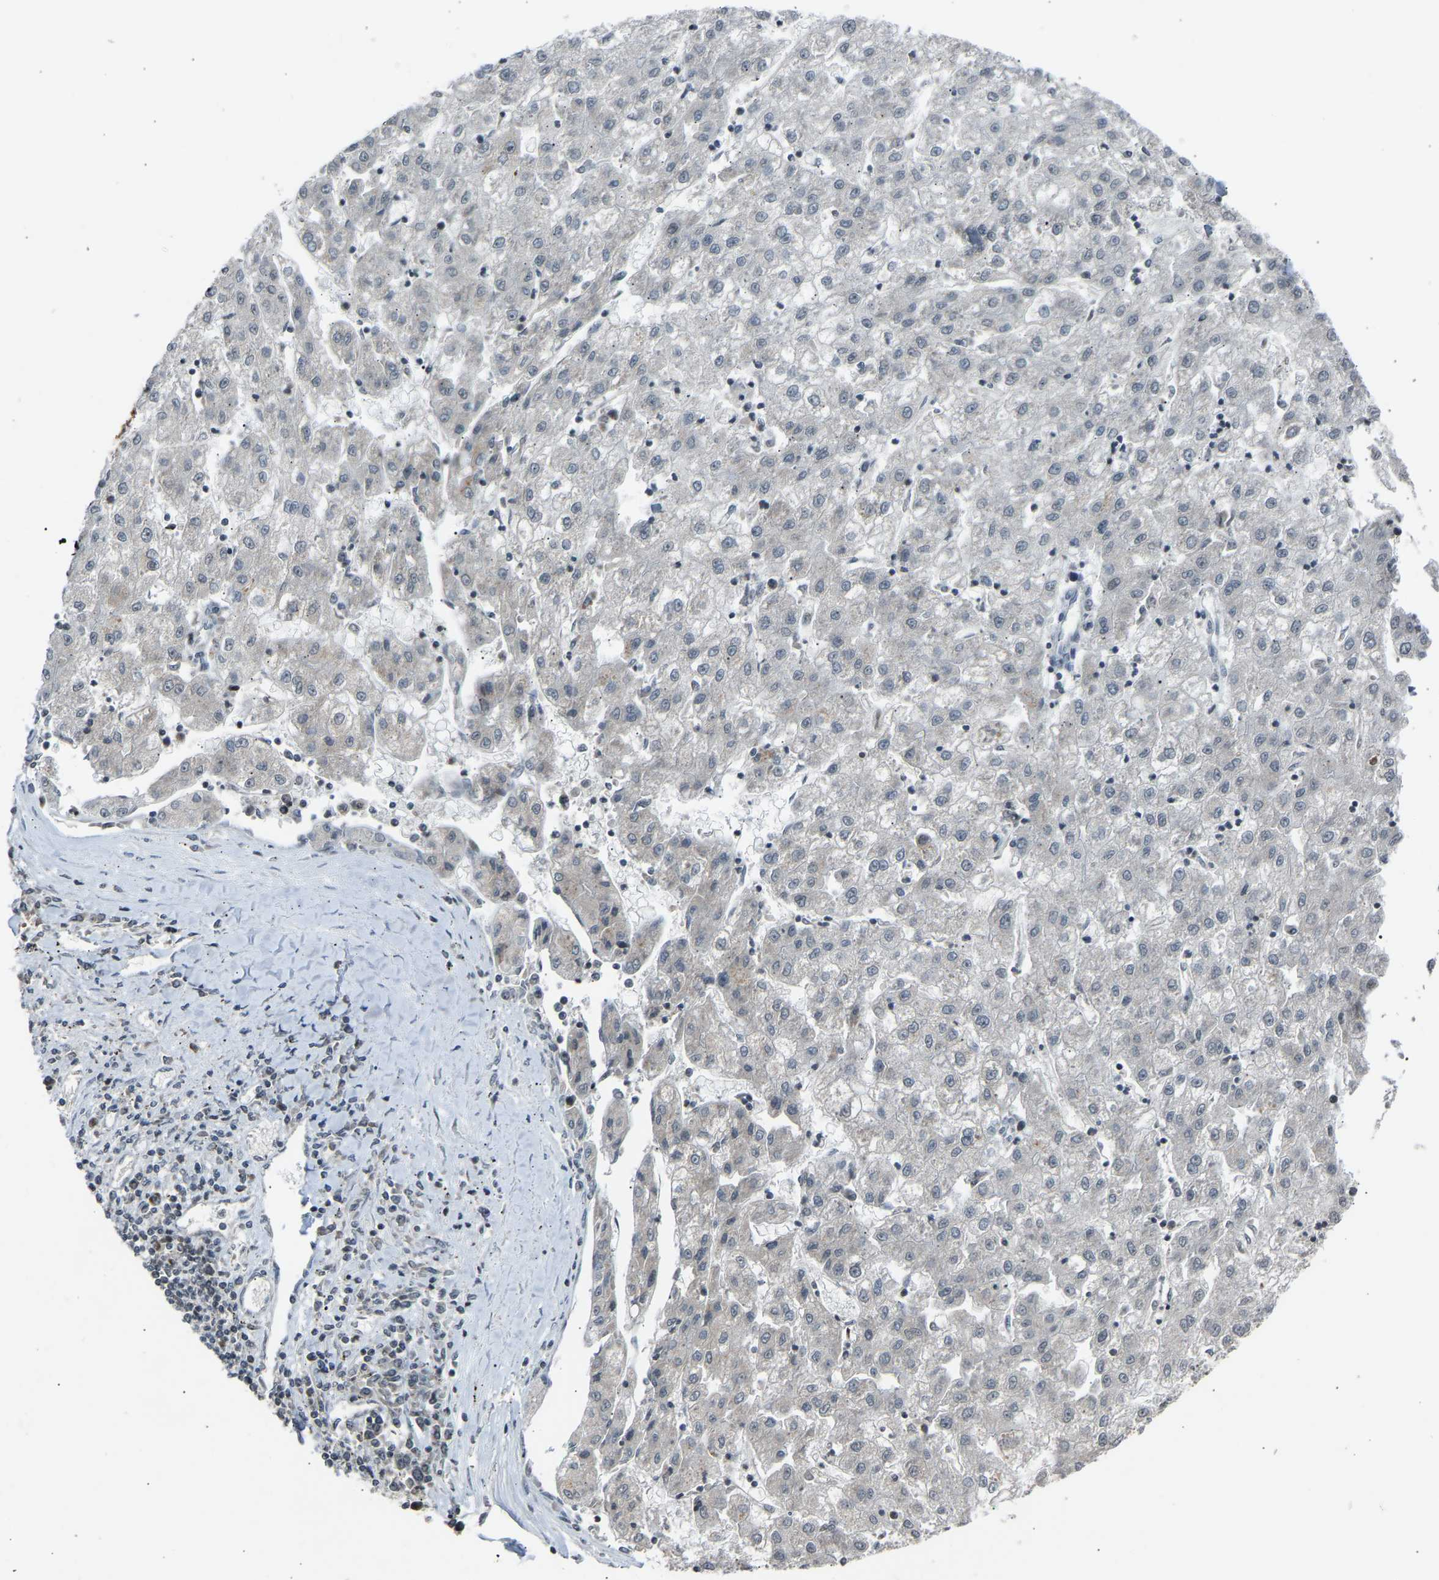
{"staining": {"intensity": "negative", "quantity": "none", "location": "none"}, "tissue": "liver cancer", "cell_type": "Tumor cells", "image_type": "cancer", "snomed": [{"axis": "morphology", "description": "Carcinoma, Hepatocellular, NOS"}, {"axis": "topography", "description": "Liver"}], "caption": "IHC of liver cancer demonstrates no positivity in tumor cells.", "gene": "SLIRP", "patient": {"sex": "male", "age": 72}}